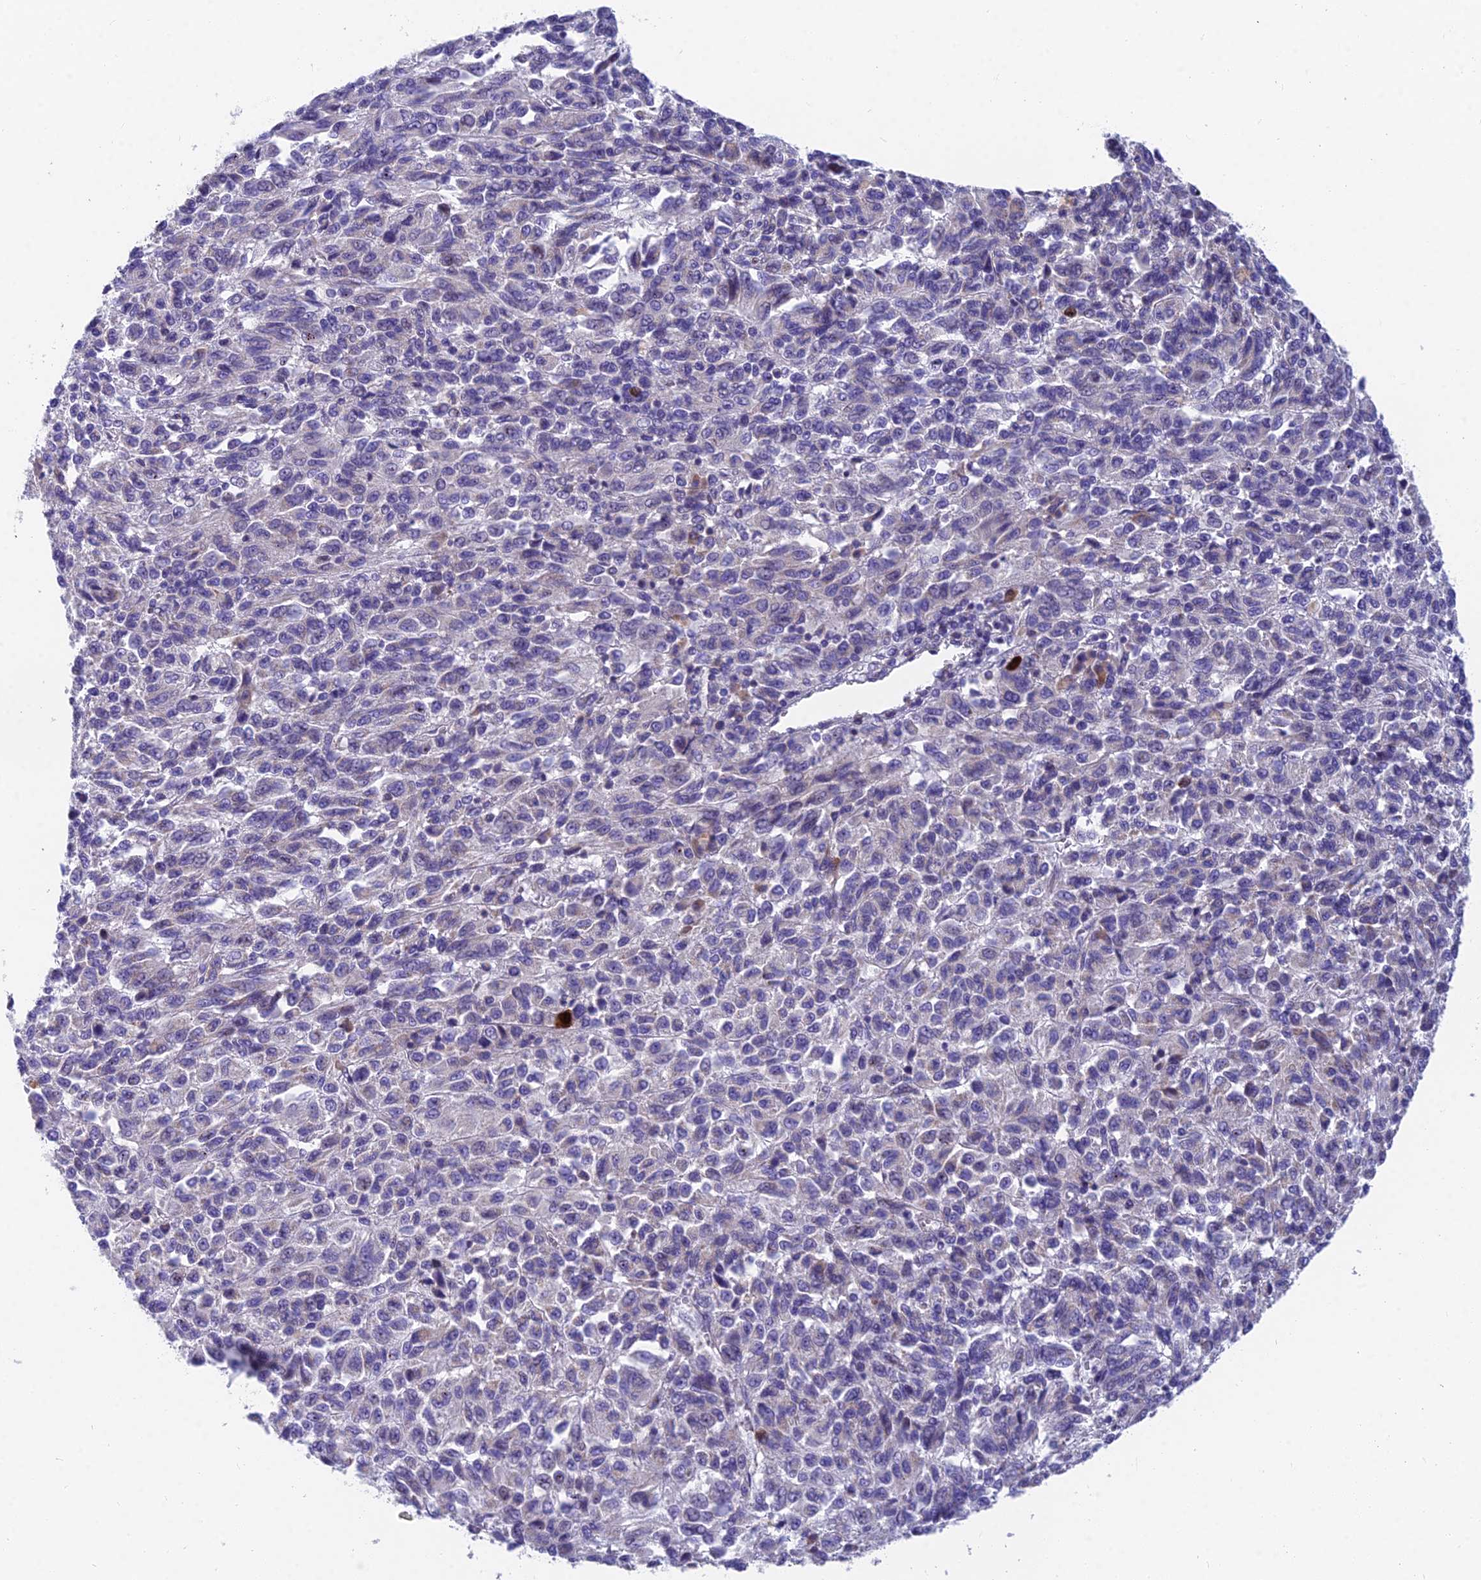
{"staining": {"intensity": "negative", "quantity": "none", "location": "none"}, "tissue": "melanoma", "cell_type": "Tumor cells", "image_type": "cancer", "snomed": [{"axis": "morphology", "description": "Malignant melanoma, Metastatic site"}, {"axis": "topography", "description": "Lung"}], "caption": "Melanoma was stained to show a protein in brown. There is no significant expression in tumor cells. (Stains: DAB immunohistochemistry (IHC) with hematoxylin counter stain, Microscopy: brightfield microscopy at high magnification).", "gene": "MVB12A", "patient": {"sex": "male", "age": 64}}